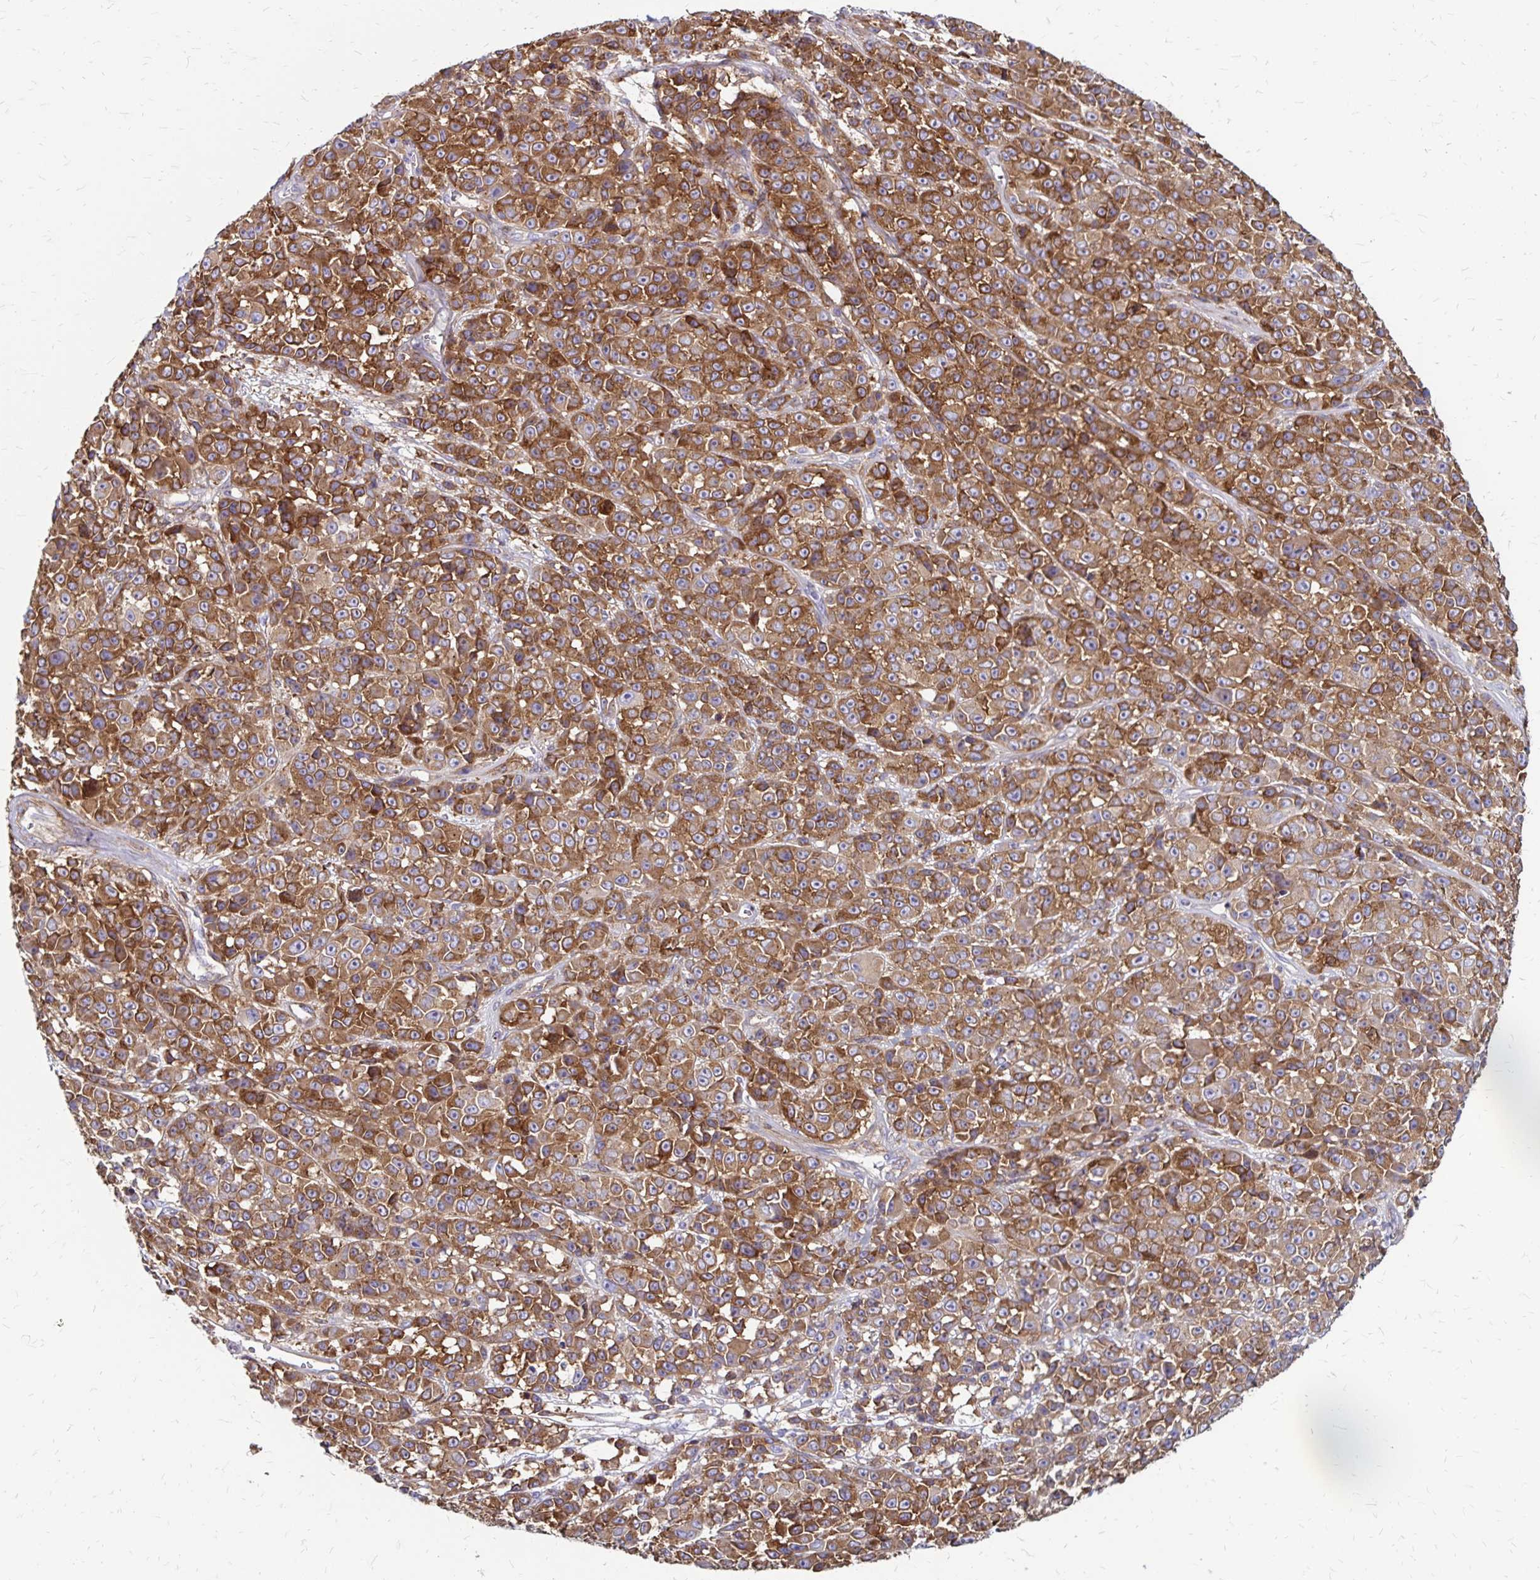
{"staining": {"intensity": "moderate", "quantity": ">75%", "location": "cytoplasmic/membranous"}, "tissue": "melanoma", "cell_type": "Tumor cells", "image_type": "cancer", "snomed": [{"axis": "morphology", "description": "Malignant melanoma, NOS"}, {"axis": "topography", "description": "Skin"}, {"axis": "topography", "description": "Skin of back"}], "caption": "DAB (3,3'-diaminobenzidine) immunohistochemical staining of human malignant melanoma reveals moderate cytoplasmic/membranous protein expression in approximately >75% of tumor cells.", "gene": "TNS3", "patient": {"sex": "male", "age": 91}}